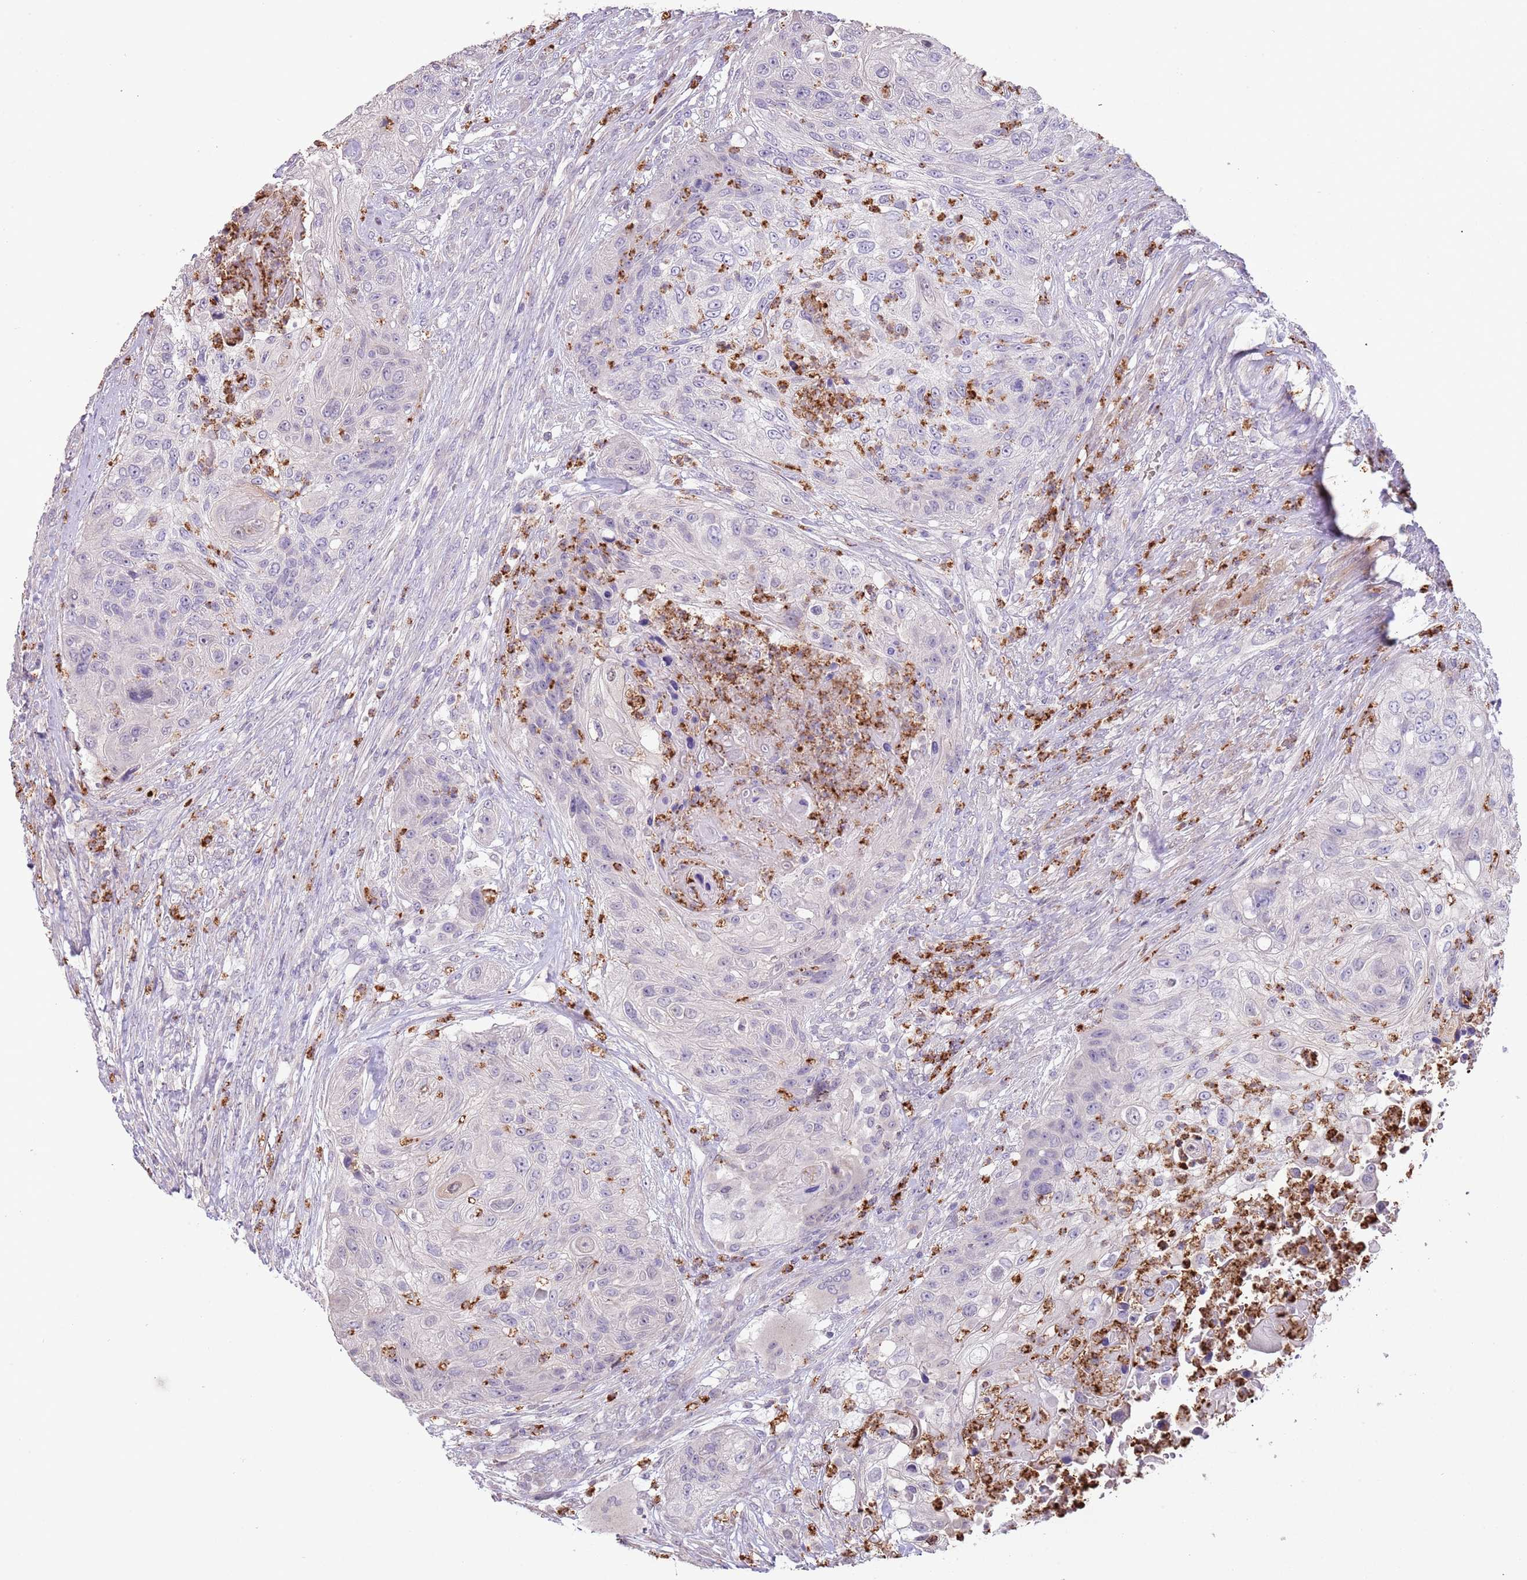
{"staining": {"intensity": "negative", "quantity": "none", "location": "none"}, "tissue": "urothelial cancer", "cell_type": "Tumor cells", "image_type": "cancer", "snomed": [{"axis": "morphology", "description": "Urothelial carcinoma, High grade"}, {"axis": "topography", "description": "Urinary bladder"}], "caption": "Tumor cells are negative for brown protein staining in urothelial cancer.", "gene": "P2RY13", "patient": {"sex": "female", "age": 60}}